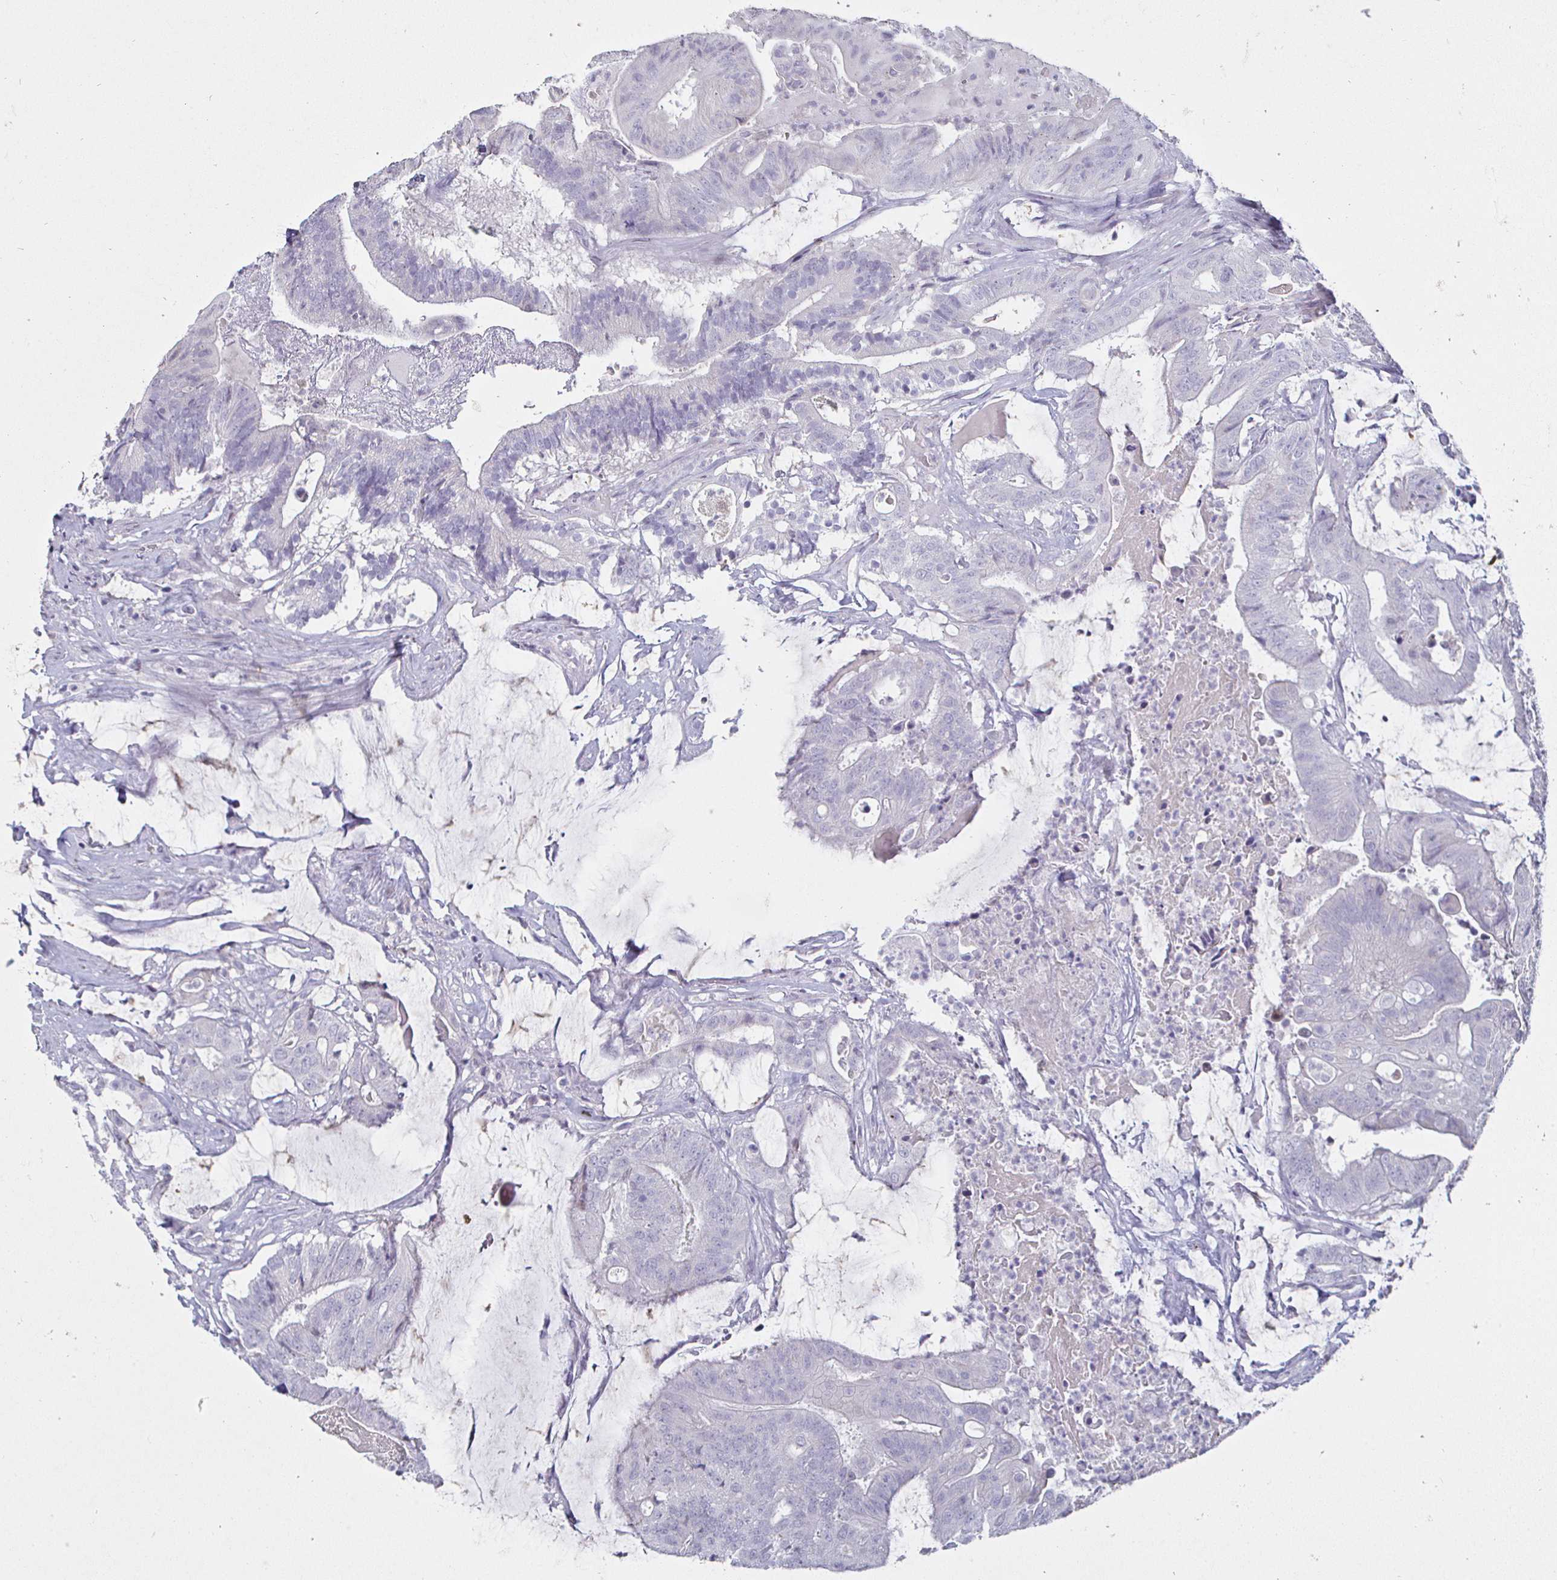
{"staining": {"intensity": "negative", "quantity": "none", "location": "none"}, "tissue": "colorectal cancer", "cell_type": "Tumor cells", "image_type": "cancer", "snomed": [{"axis": "morphology", "description": "Adenocarcinoma, NOS"}, {"axis": "topography", "description": "Colon"}], "caption": "Immunohistochemistry (IHC) image of neoplastic tissue: colorectal cancer (adenocarcinoma) stained with DAB shows no significant protein staining in tumor cells.", "gene": "DMRTB1", "patient": {"sex": "female", "age": 43}}